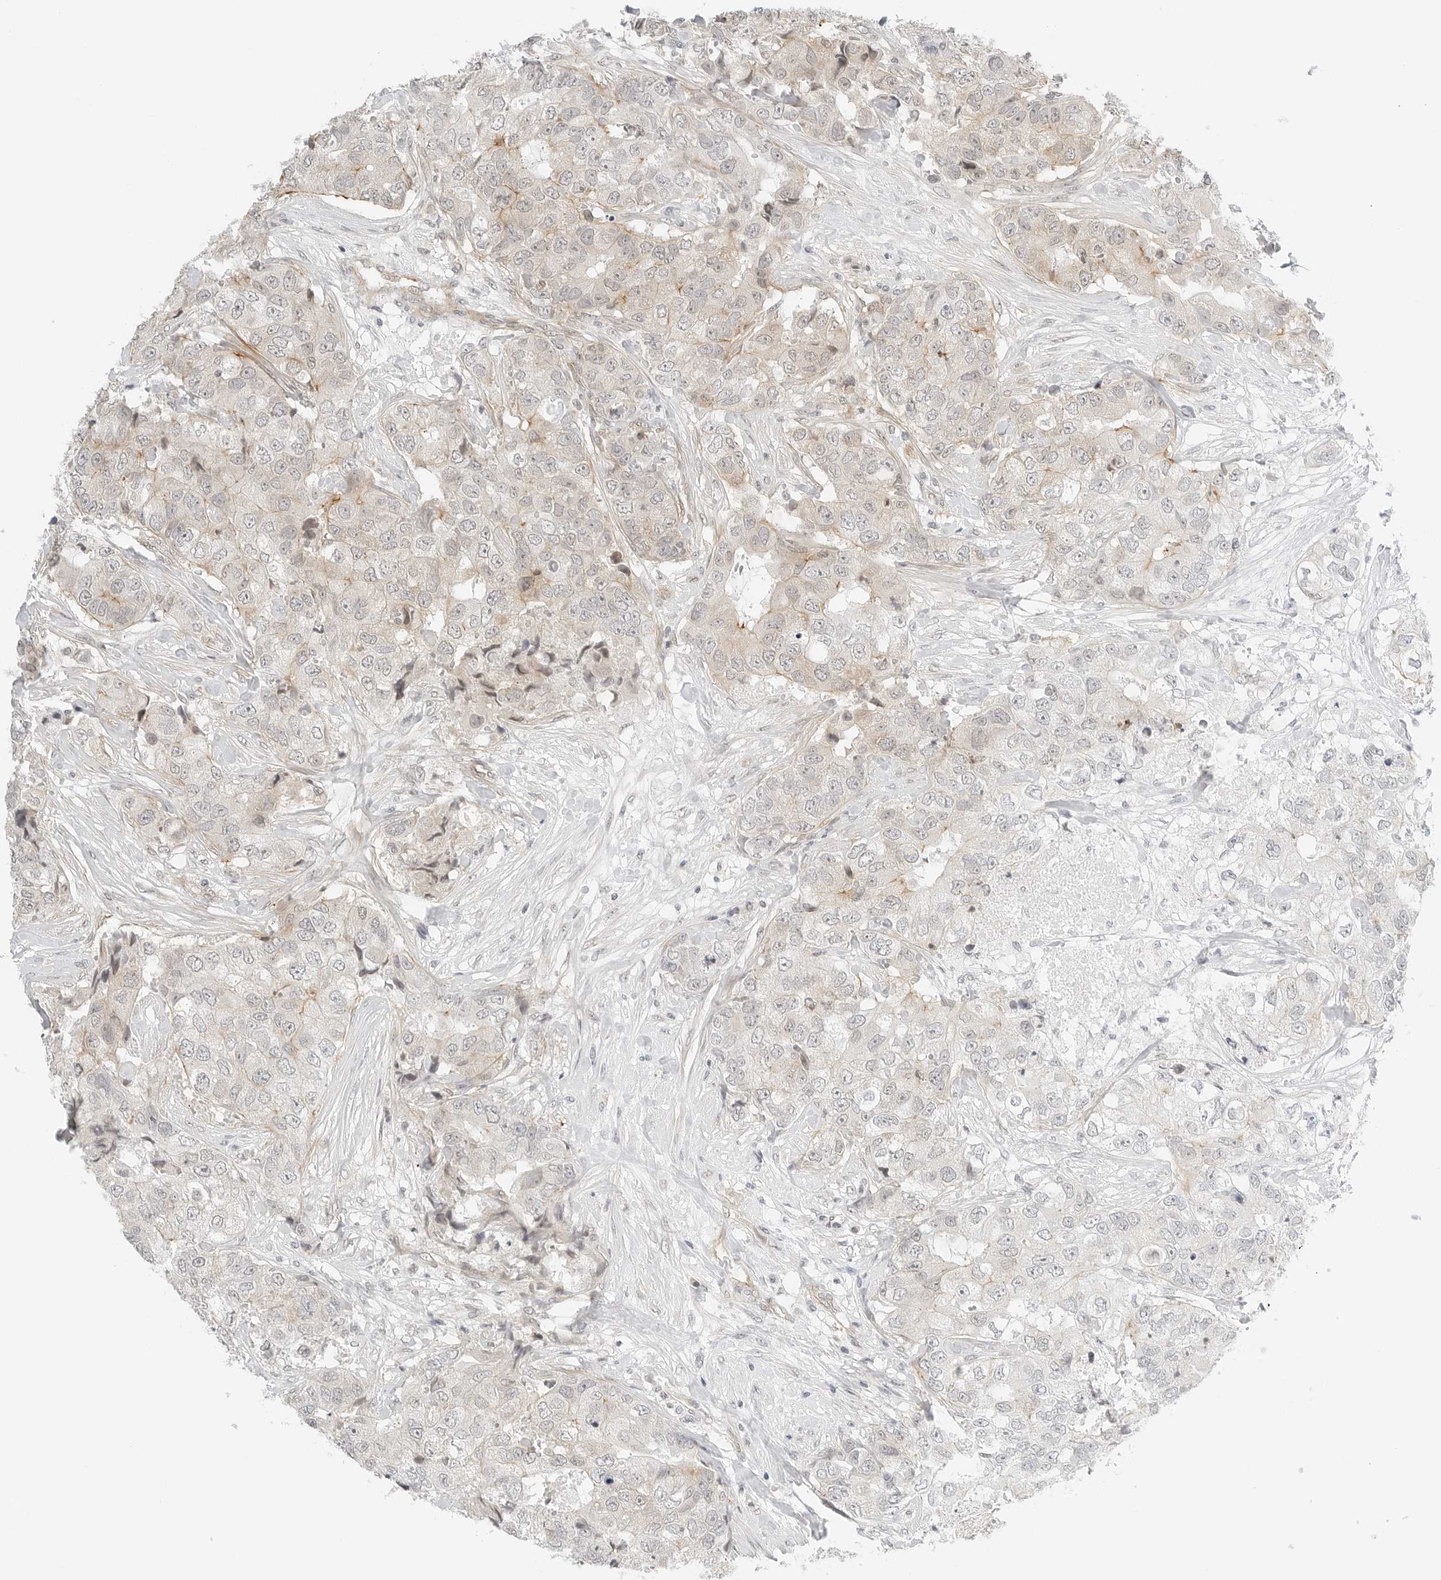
{"staining": {"intensity": "moderate", "quantity": "<25%", "location": "cytoplasmic/membranous"}, "tissue": "breast cancer", "cell_type": "Tumor cells", "image_type": "cancer", "snomed": [{"axis": "morphology", "description": "Duct carcinoma"}, {"axis": "topography", "description": "Breast"}], "caption": "There is low levels of moderate cytoplasmic/membranous staining in tumor cells of infiltrating ductal carcinoma (breast), as demonstrated by immunohistochemical staining (brown color).", "gene": "NEO1", "patient": {"sex": "female", "age": 62}}